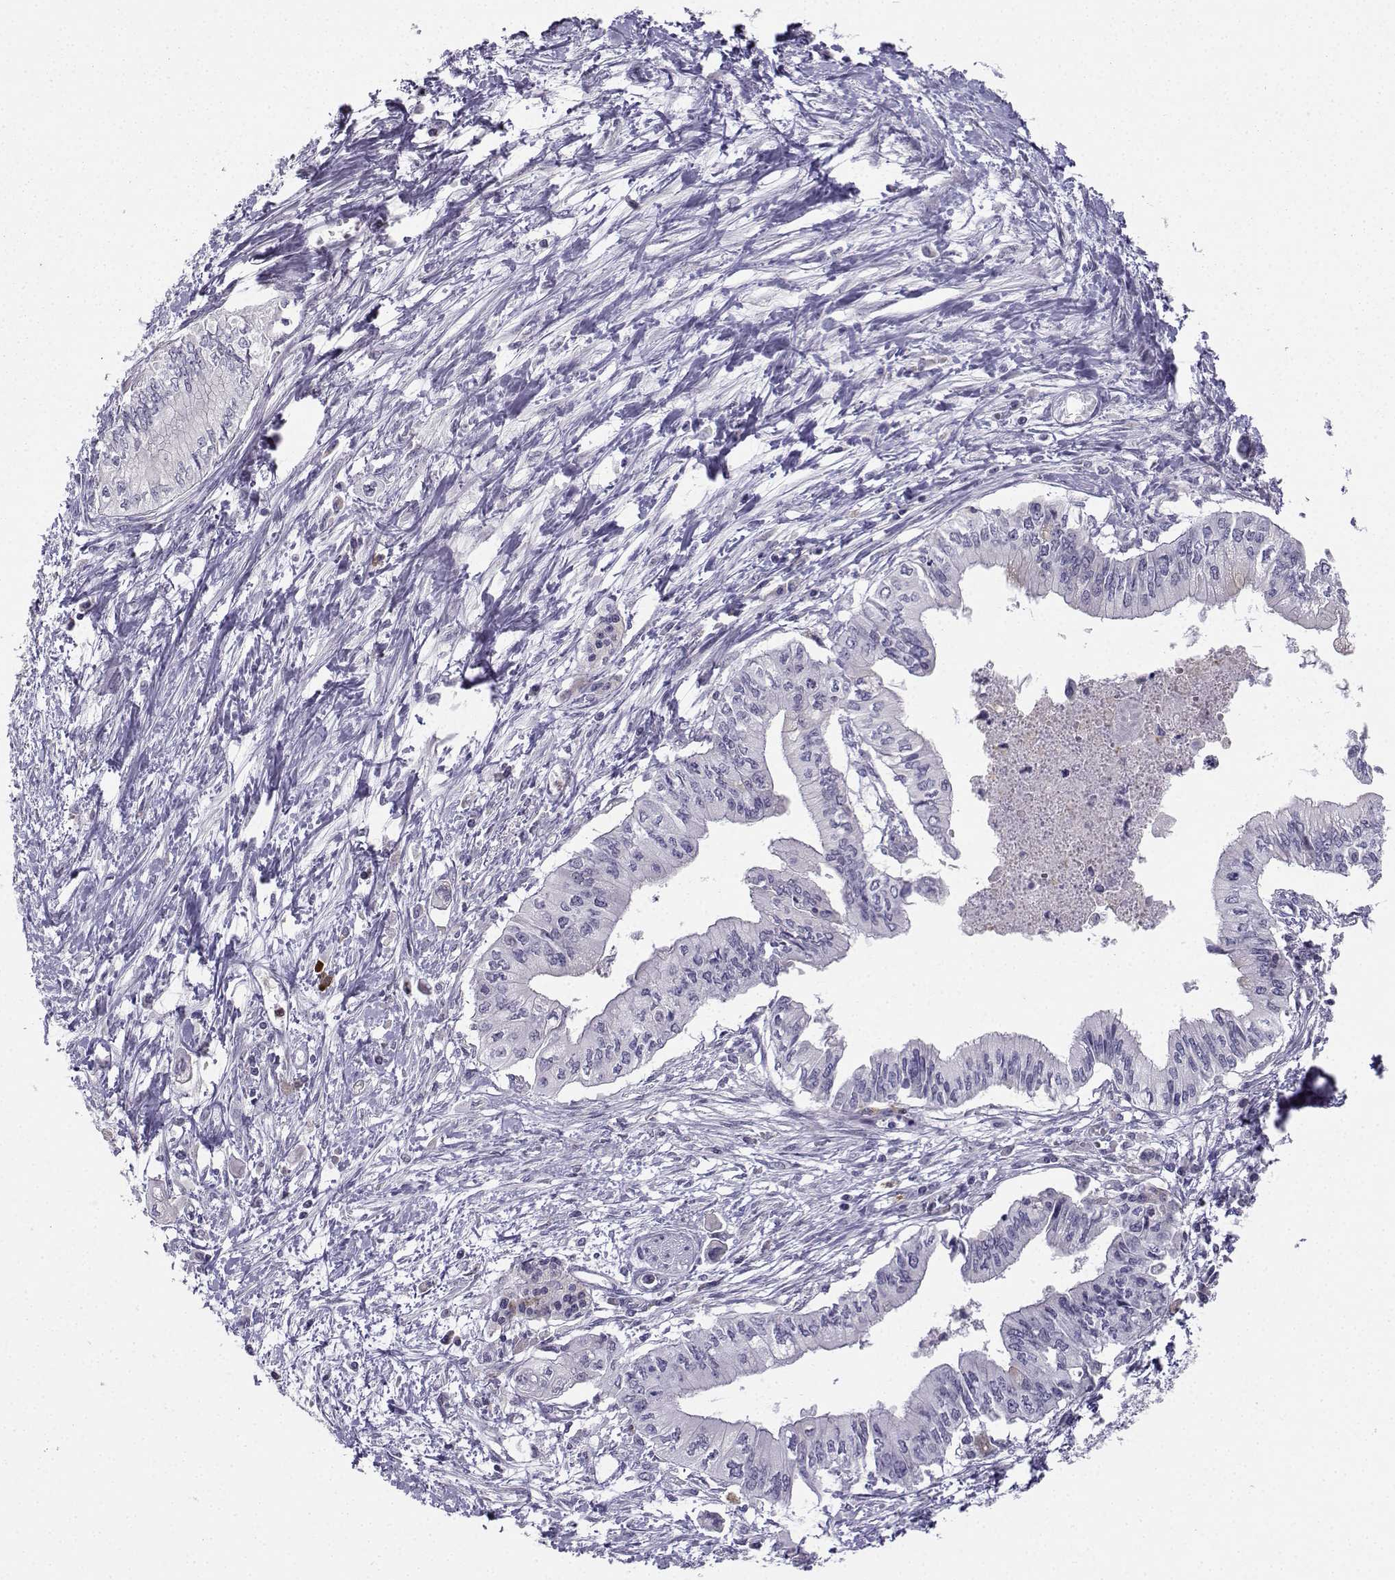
{"staining": {"intensity": "negative", "quantity": "none", "location": "none"}, "tissue": "pancreatic cancer", "cell_type": "Tumor cells", "image_type": "cancer", "snomed": [{"axis": "morphology", "description": "Adenocarcinoma, NOS"}, {"axis": "topography", "description": "Pancreas"}], "caption": "Immunohistochemistry (IHC) micrograph of adenocarcinoma (pancreatic) stained for a protein (brown), which reveals no positivity in tumor cells.", "gene": "CALY", "patient": {"sex": "female", "age": 61}}